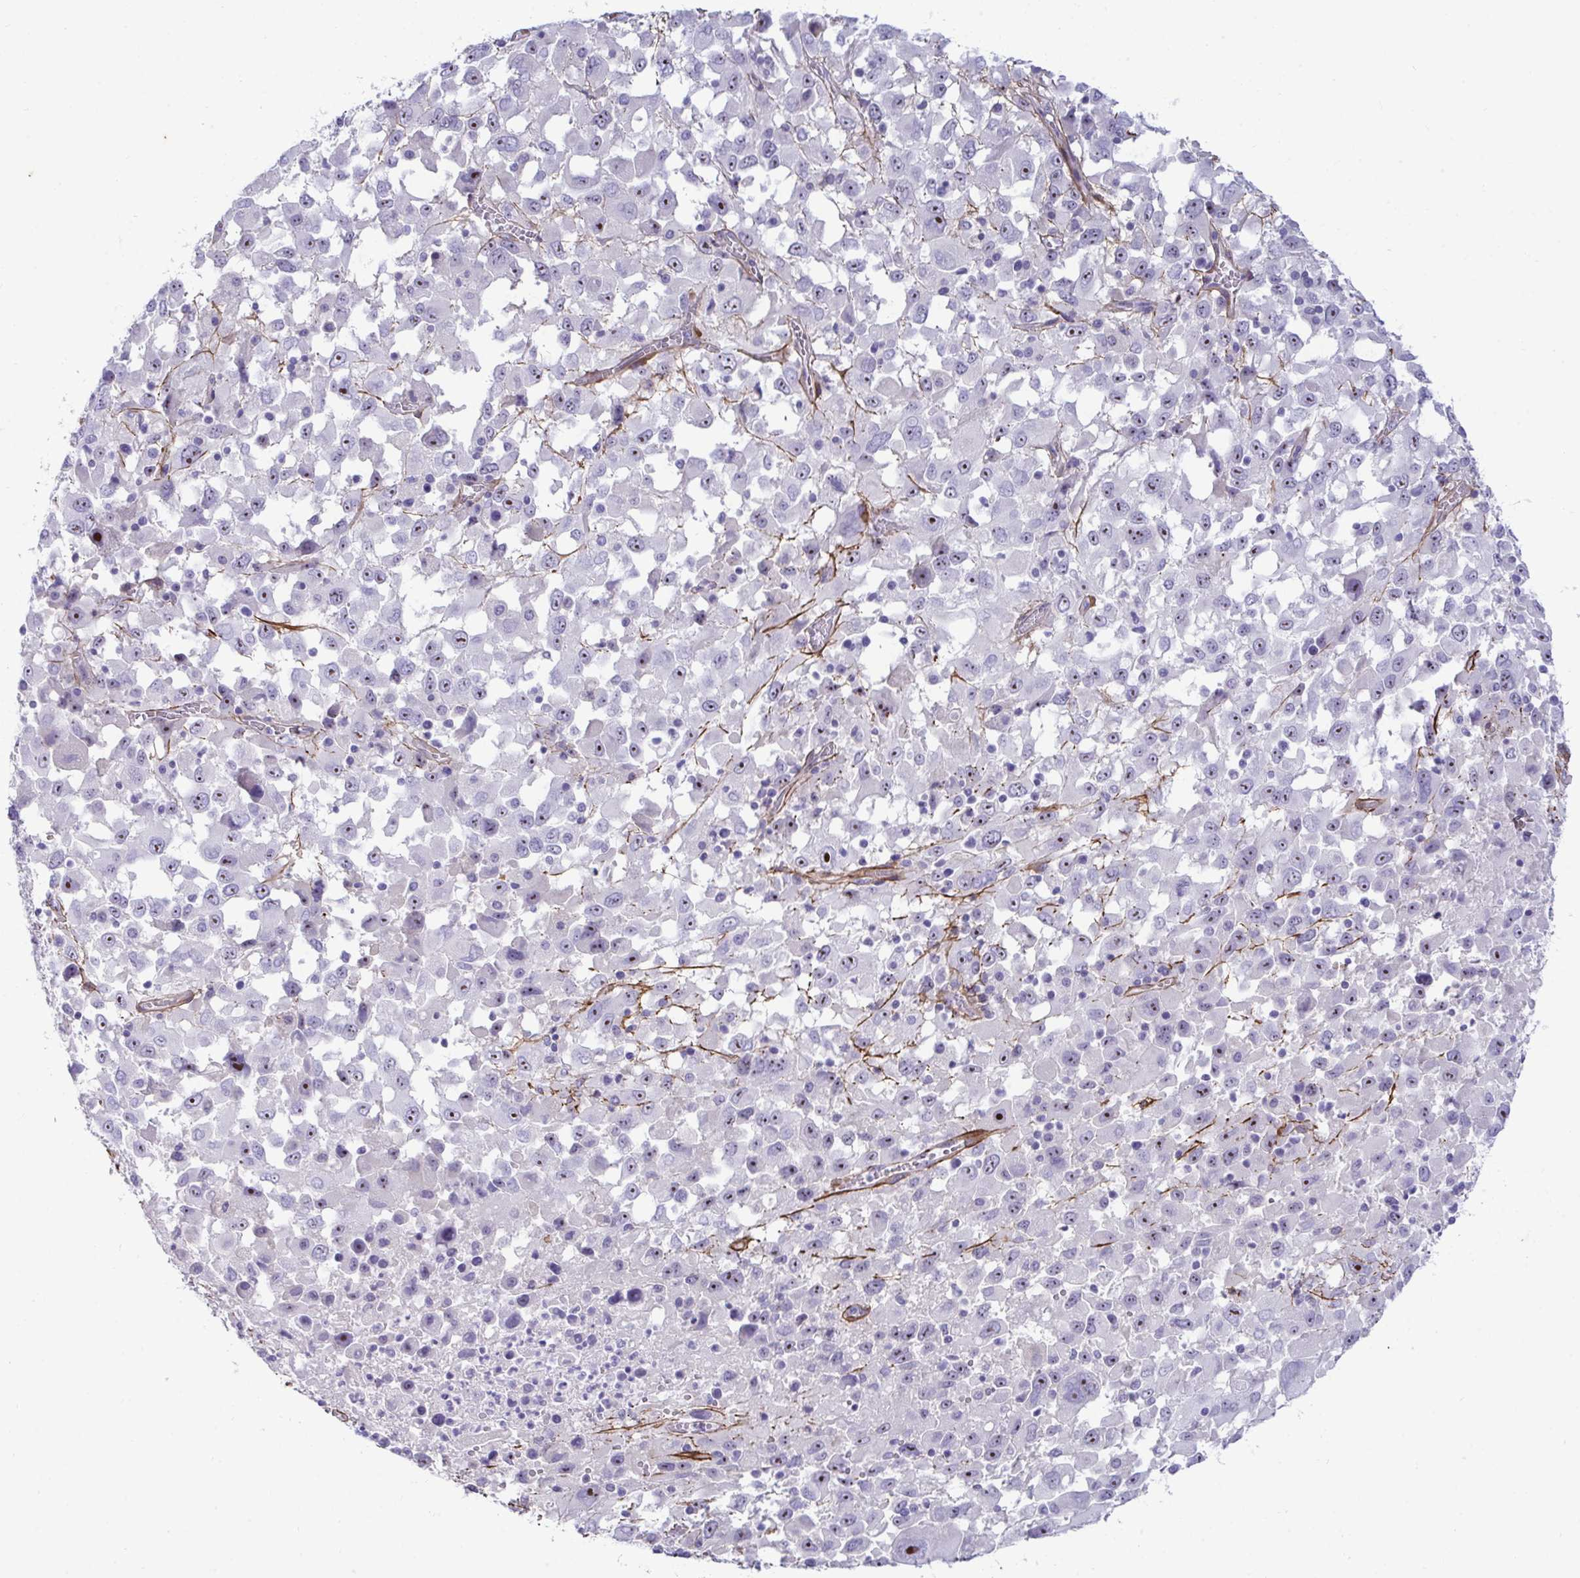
{"staining": {"intensity": "strong", "quantity": "25%-75%", "location": "nuclear"}, "tissue": "melanoma", "cell_type": "Tumor cells", "image_type": "cancer", "snomed": [{"axis": "morphology", "description": "Malignant melanoma, Metastatic site"}, {"axis": "topography", "description": "Soft tissue"}], "caption": "Human malignant melanoma (metastatic site) stained with a brown dye exhibits strong nuclear positive positivity in about 25%-75% of tumor cells.", "gene": "LHFPL6", "patient": {"sex": "male", "age": 50}}